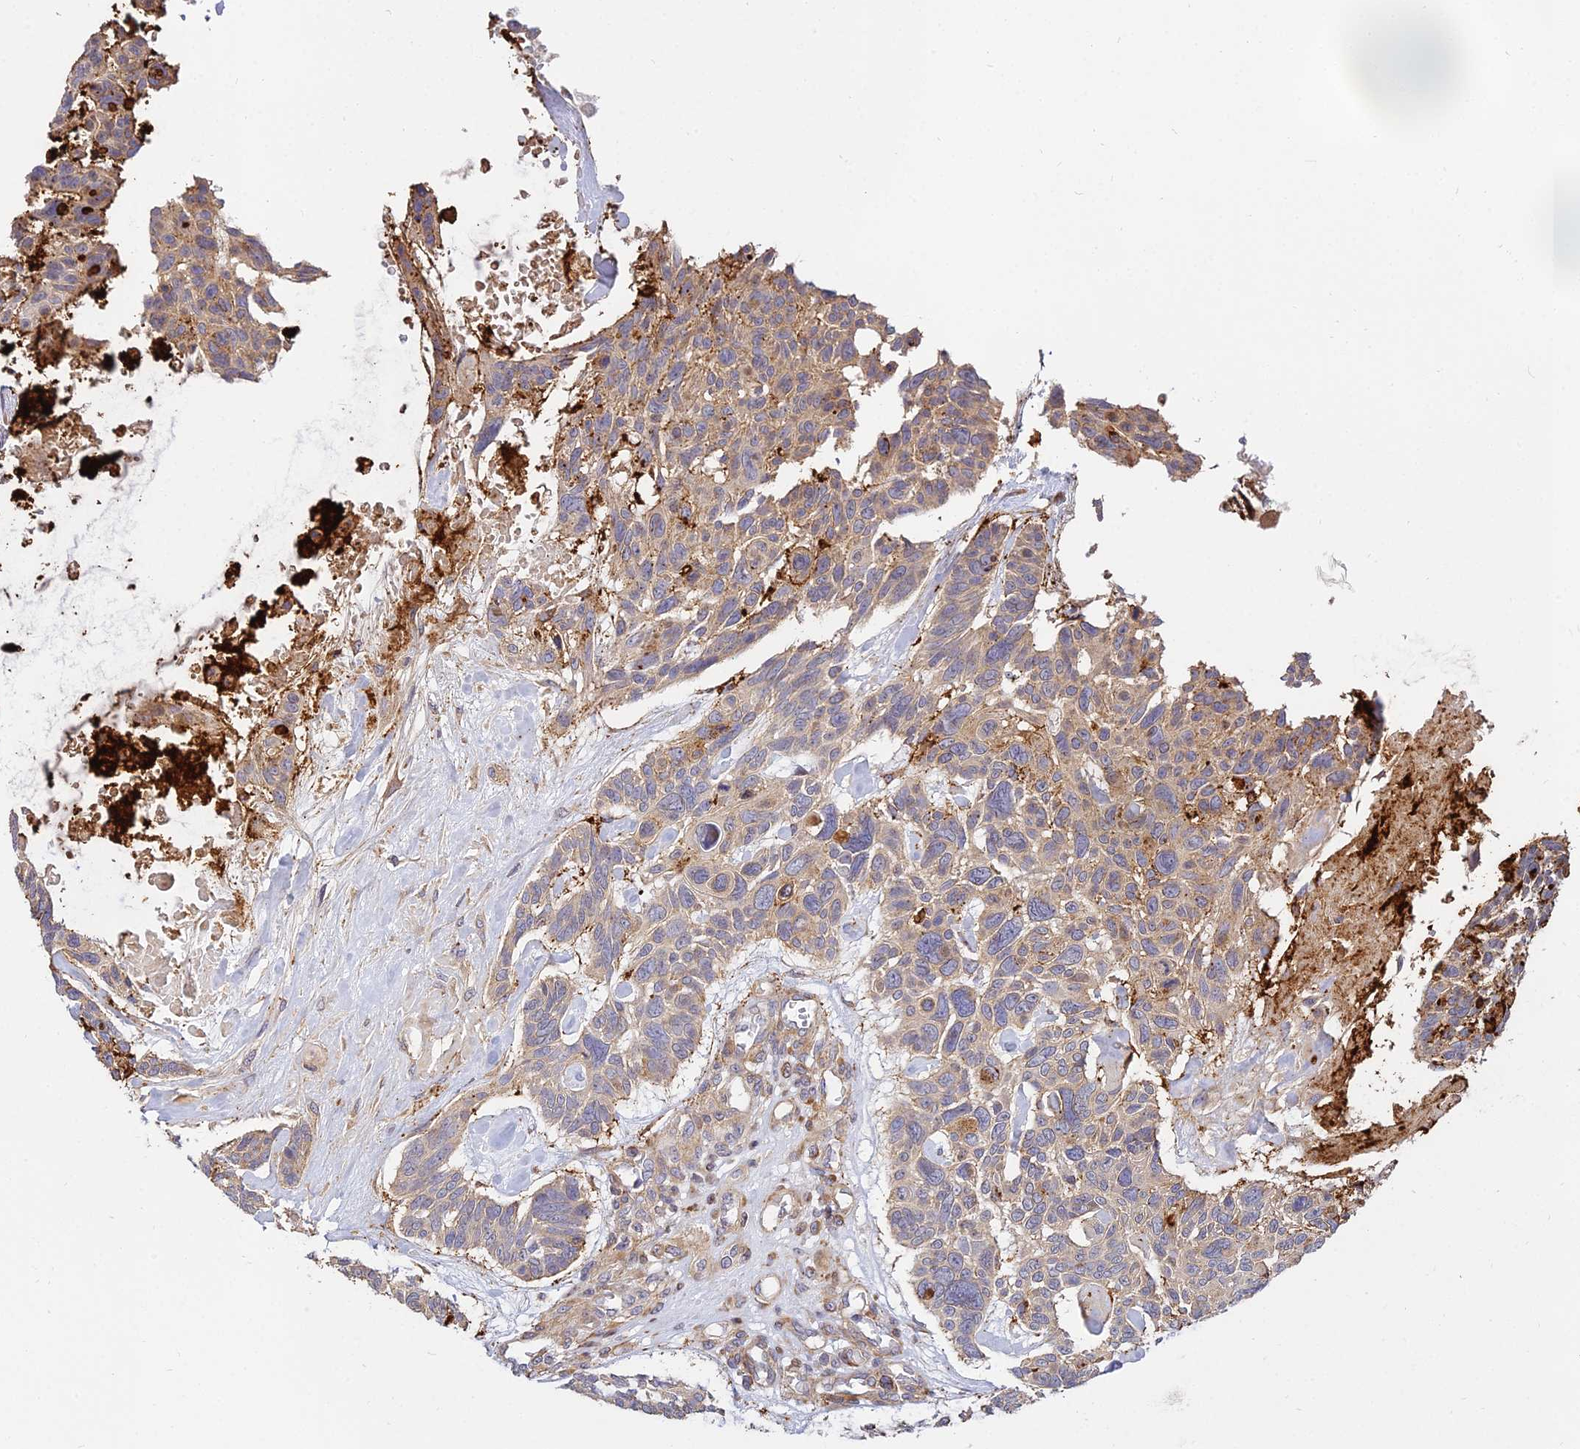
{"staining": {"intensity": "weak", "quantity": "25%-75%", "location": "cytoplasmic/membranous"}, "tissue": "skin cancer", "cell_type": "Tumor cells", "image_type": "cancer", "snomed": [{"axis": "morphology", "description": "Basal cell carcinoma"}, {"axis": "topography", "description": "Skin"}], "caption": "The image exhibits a brown stain indicating the presence of a protein in the cytoplasmic/membranous of tumor cells in skin cancer.", "gene": "ARL8B", "patient": {"sex": "male", "age": 88}}